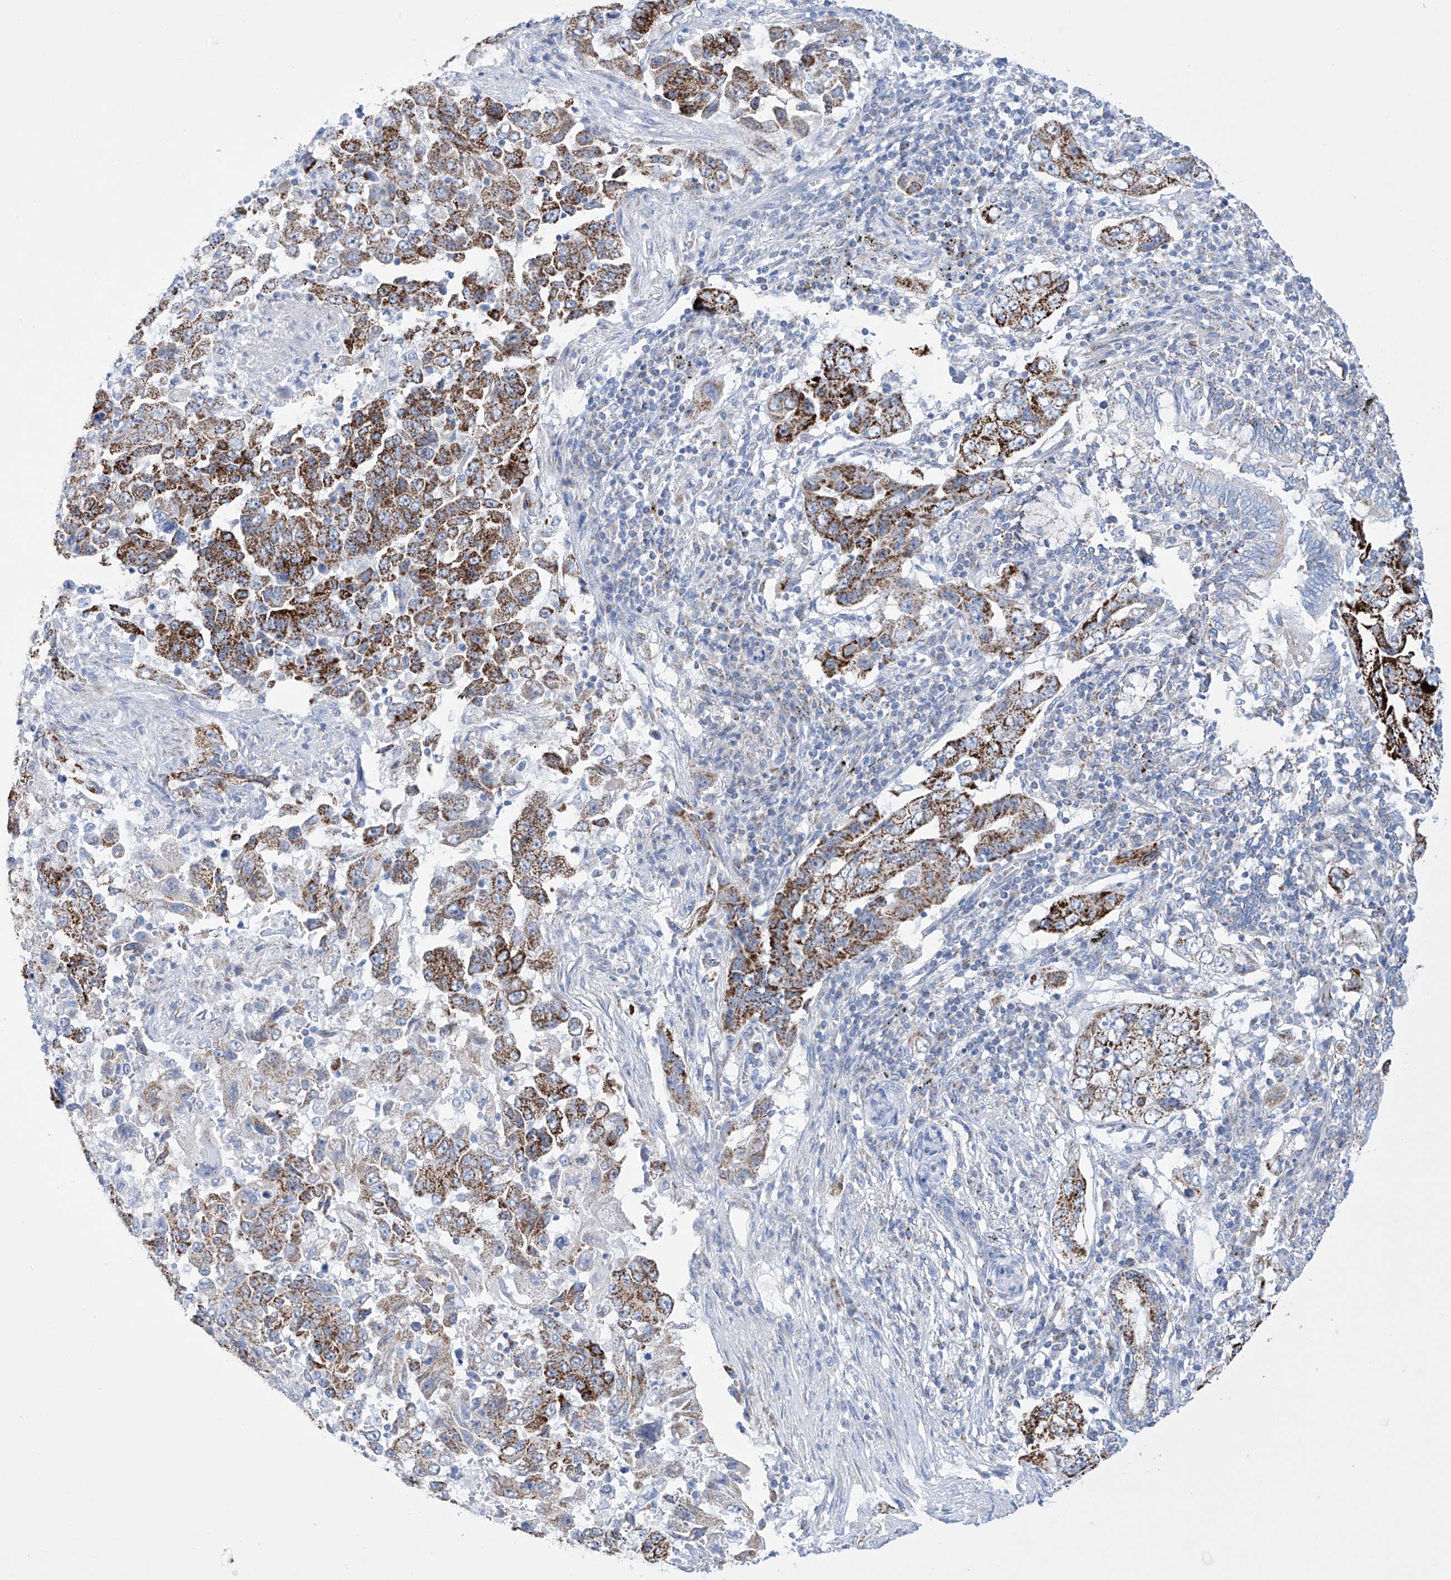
{"staining": {"intensity": "strong", "quantity": ">75%", "location": "cytoplasmic/membranous"}, "tissue": "lung cancer", "cell_type": "Tumor cells", "image_type": "cancer", "snomed": [{"axis": "morphology", "description": "Adenocarcinoma, NOS"}, {"axis": "topography", "description": "Lung"}], "caption": "Immunohistochemical staining of lung cancer displays high levels of strong cytoplasmic/membranous expression in approximately >75% of tumor cells.", "gene": "ALDH6A1", "patient": {"sex": "female", "age": 51}}